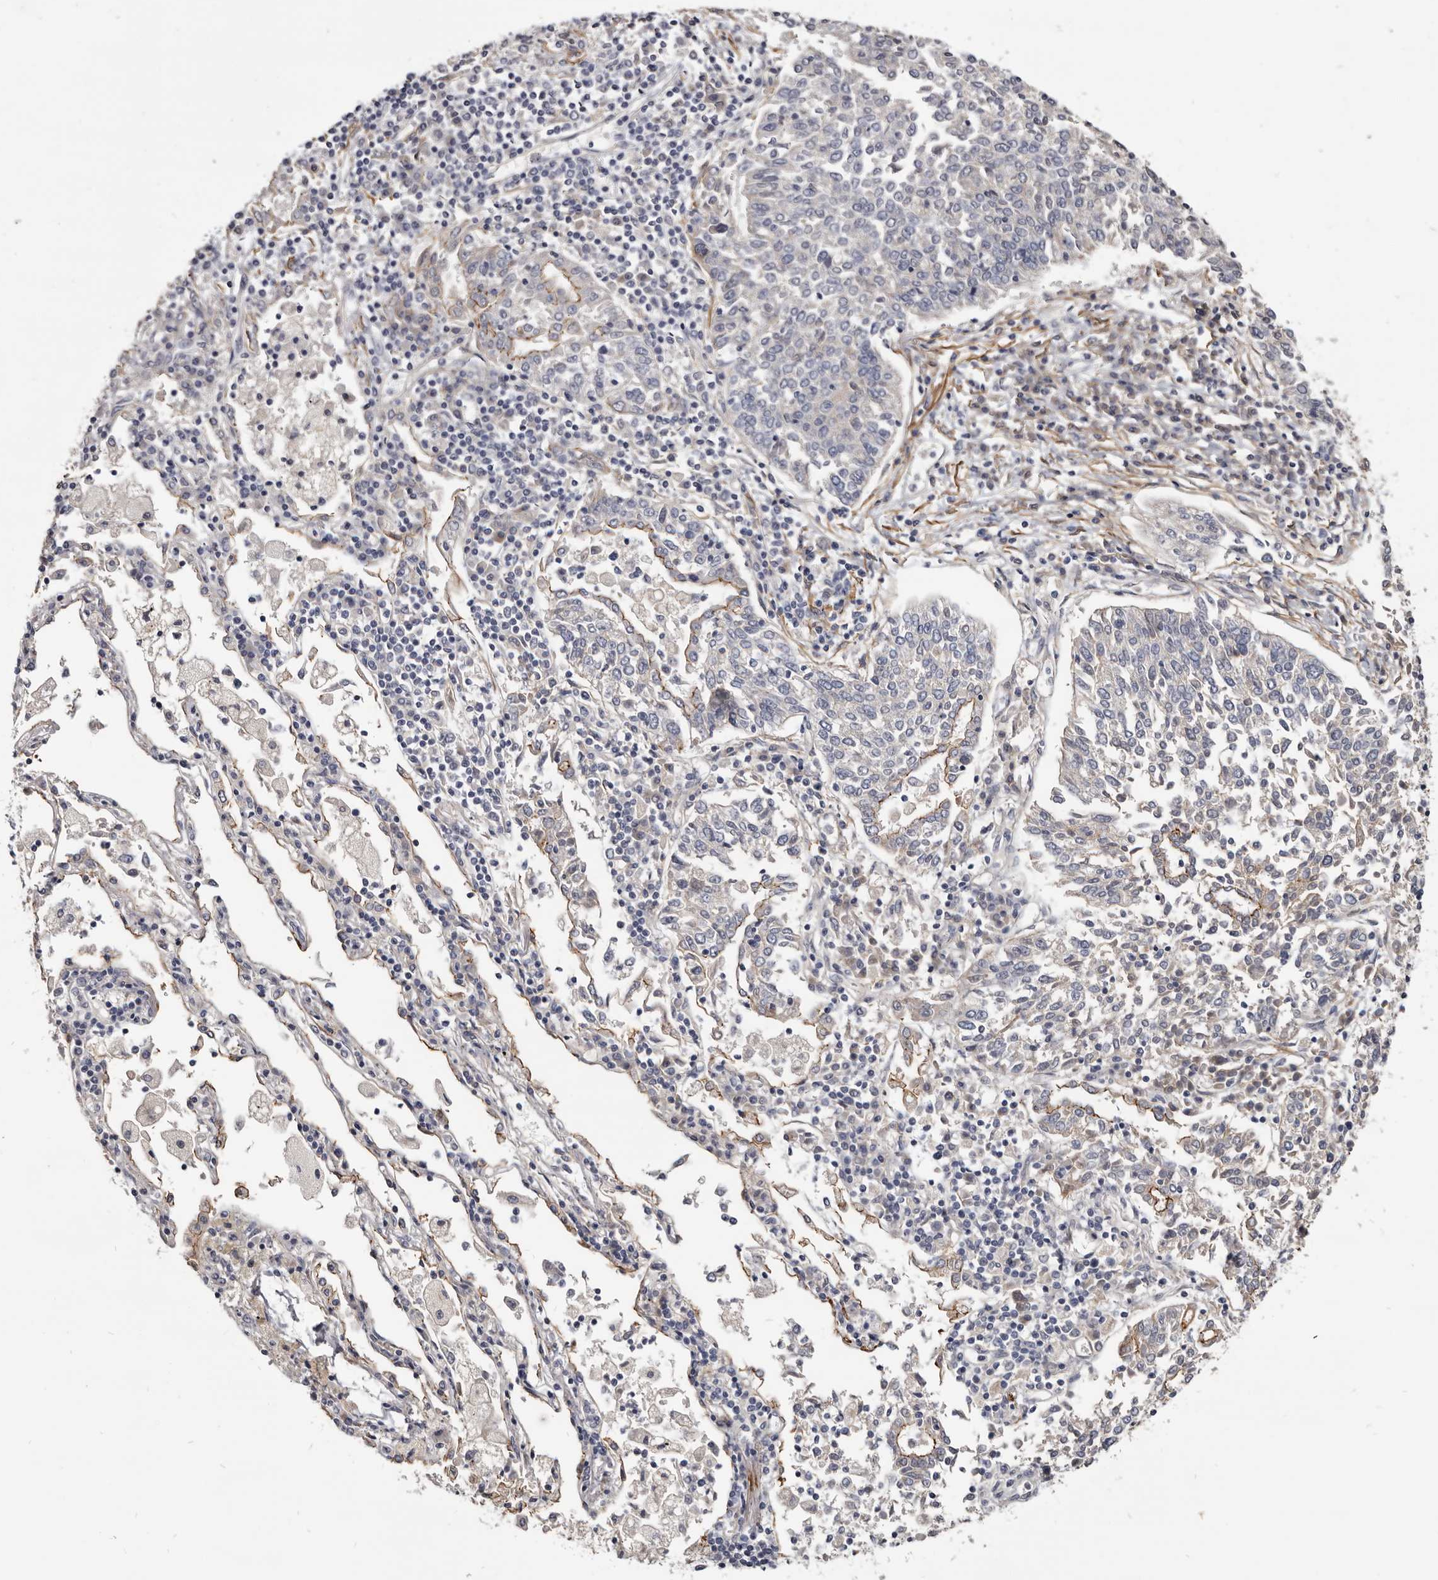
{"staining": {"intensity": "negative", "quantity": "none", "location": "none"}, "tissue": "lung cancer", "cell_type": "Tumor cells", "image_type": "cancer", "snomed": [{"axis": "morphology", "description": "Normal tissue, NOS"}, {"axis": "morphology", "description": "Squamous cell carcinoma, NOS"}, {"axis": "topography", "description": "Cartilage tissue"}, {"axis": "topography", "description": "Lung"}, {"axis": "topography", "description": "Peripheral nerve tissue"}], "caption": "This is an IHC photomicrograph of human lung squamous cell carcinoma. There is no staining in tumor cells.", "gene": "CGN", "patient": {"sex": "female", "age": 49}}